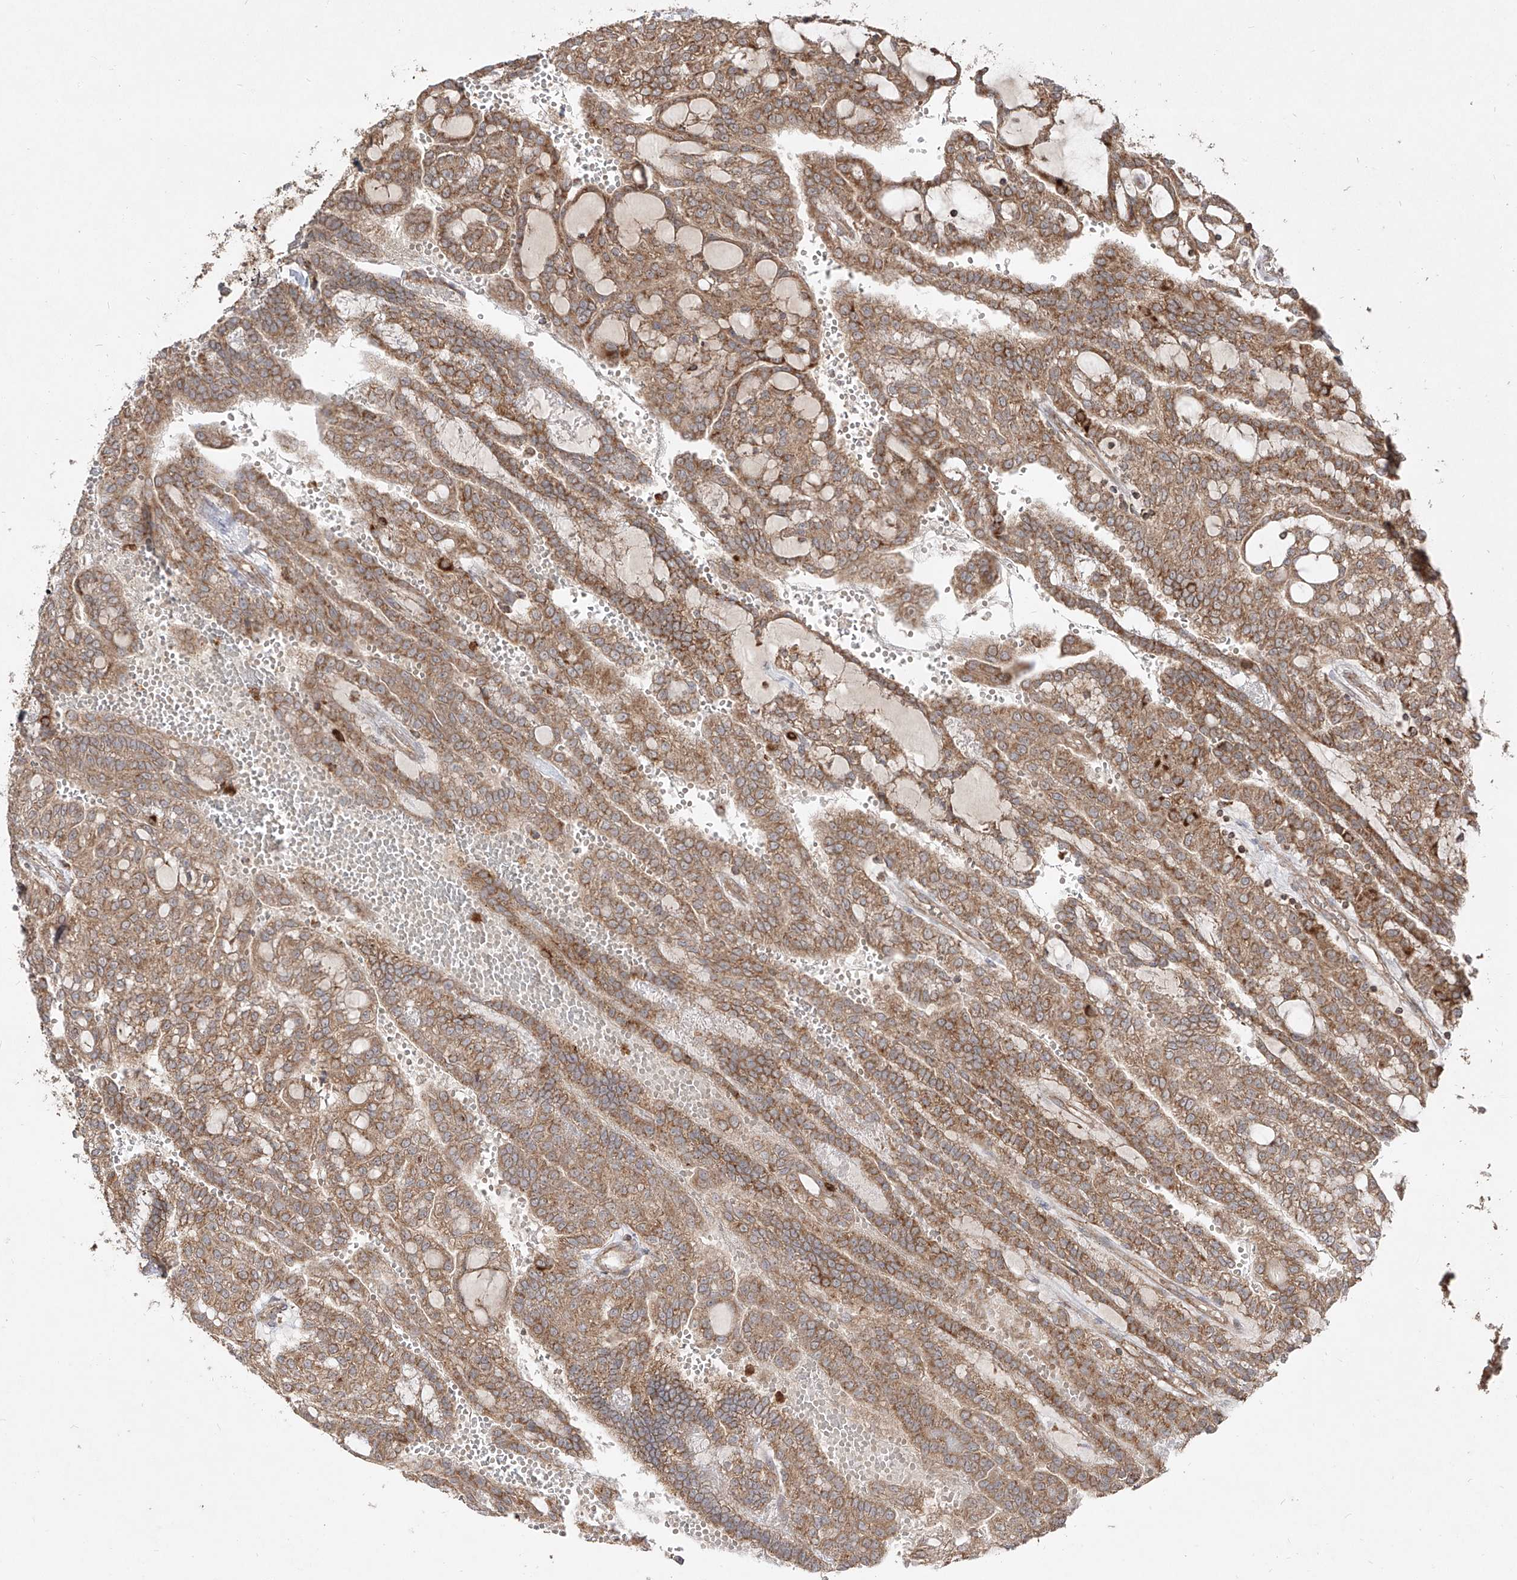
{"staining": {"intensity": "moderate", "quantity": ">75%", "location": "cytoplasmic/membranous"}, "tissue": "renal cancer", "cell_type": "Tumor cells", "image_type": "cancer", "snomed": [{"axis": "morphology", "description": "Adenocarcinoma, NOS"}, {"axis": "topography", "description": "Kidney"}], "caption": "Immunohistochemical staining of renal cancer reveals medium levels of moderate cytoplasmic/membranous positivity in approximately >75% of tumor cells.", "gene": "AIM2", "patient": {"sex": "male", "age": 63}}